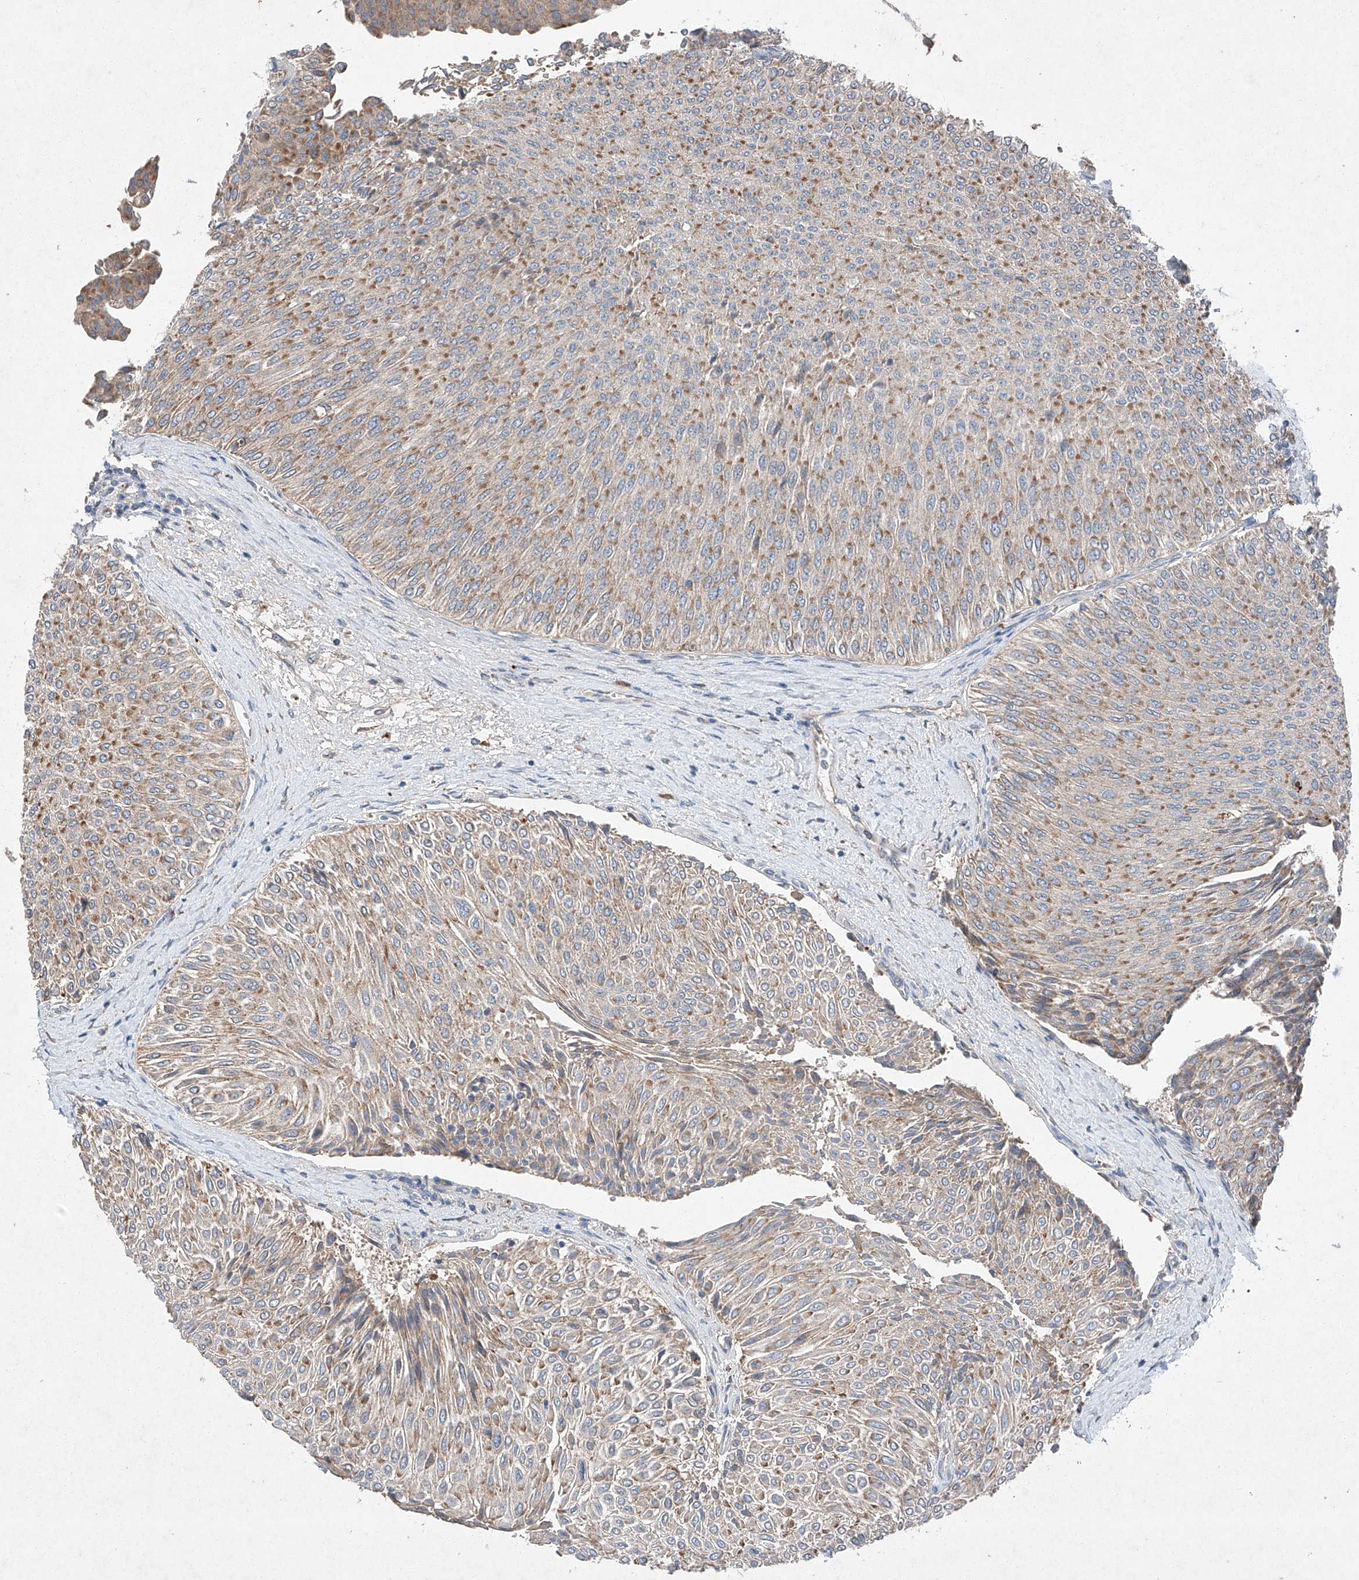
{"staining": {"intensity": "moderate", "quantity": ">75%", "location": "cytoplasmic/membranous"}, "tissue": "urothelial cancer", "cell_type": "Tumor cells", "image_type": "cancer", "snomed": [{"axis": "morphology", "description": "Urothelial carcinoma, Low grade"}, {"axis": "topography", "description": "Urinary bladder"}], "caption": "Protein analysis of urothelial cancer tissue shows moderate cytoplasmic/membranous staining in about >75% of tumor cells. (Stains: DAB in brown, nuclei in blue, Microscopy: brightfield microscopy at high magnification).", "gene": "RUSC1", "patient": {"sex": "male", "age": 78}}